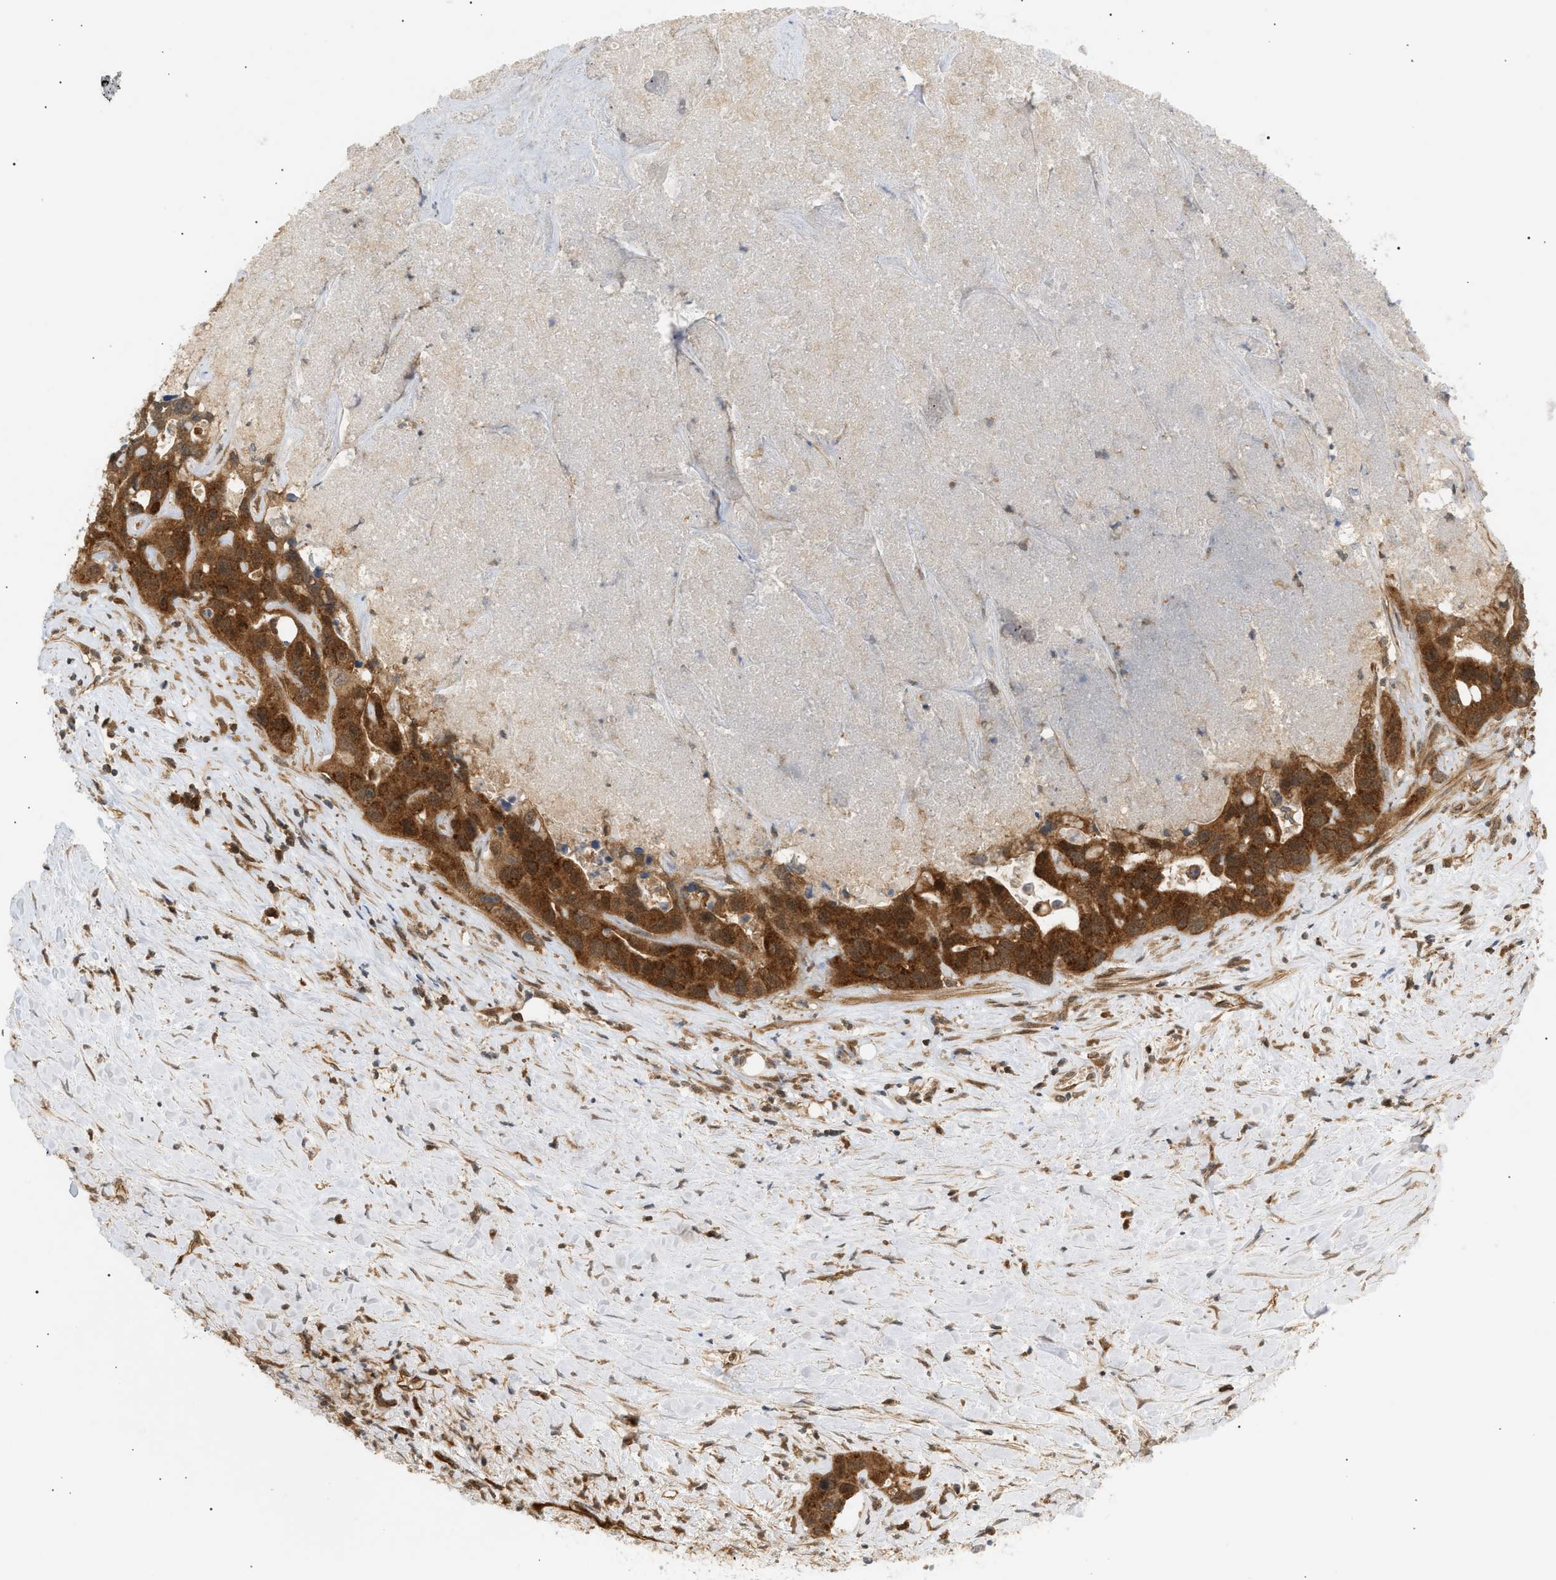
{"staining": {"intensity": "strong", "quantity": ">75%", "location": "cytoplasmic/membranous"}, "tissue": "liver cancer", "cell_type": "Tumor cells", "image_type": "cancer", "snomed": [{"axis": "morphology", "description": "Cholangiocarcinoma"}, {"axis": "topography", "description": "Liver"}], "caption": "Immunohistochemistry (IHC) (DAB) staining of human cholangiocarcinoma (liver) demonstrates strong cytoplasmic/membranous protein staining in approximately >75% of tumor cells. The staining is performed using DAB (3,3'-diaminobenzidine) brown chromogen to label protein expression. The nuclei are counter-stained blue using hematoxylin.", "gene": "SHC1", "patient": {"sex": "female", "age": 65}}